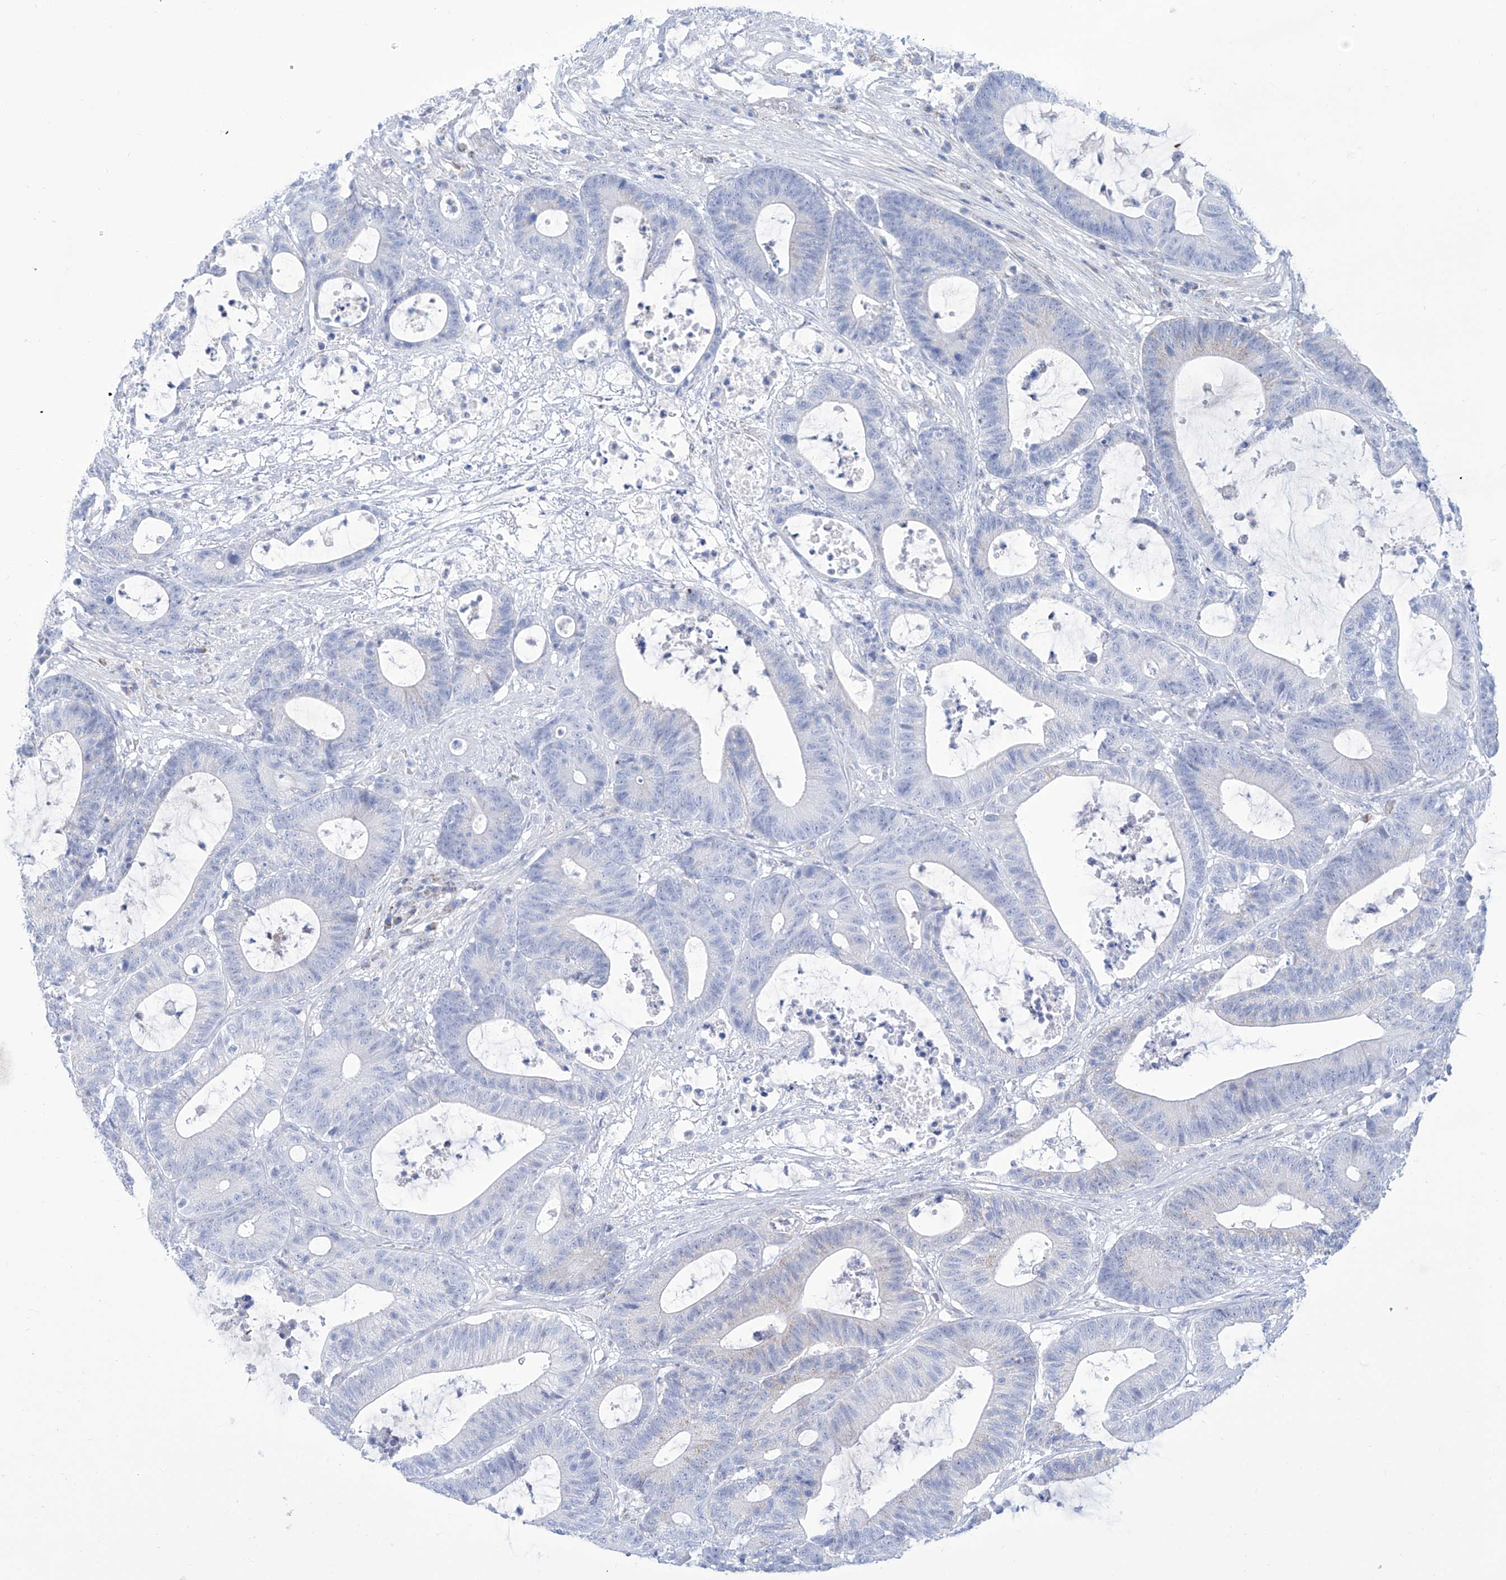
{"staining": {"intensity": "negative", "quantity": "none", "location": "none"}, "tissue": "colorectal cancer", "cell_type": "Tumor cells", "image_type": "cancer", "snomed": [{"axis": "morphology", "description": "Adenocarcinoma, NOS"}, {"axis": "topography", "description": "Colon"}], "caption": "The histopathology image shows no staining of tumor cells in colorectal adenocarcinoma. The staining is performed using DAB (3,3'-diaminobenzidine) brown chromogen with nuclei counter-stained in using hematoxylin.", "gene": "ALDH6A1", "patient": {"sex": "female", "age": 84}}